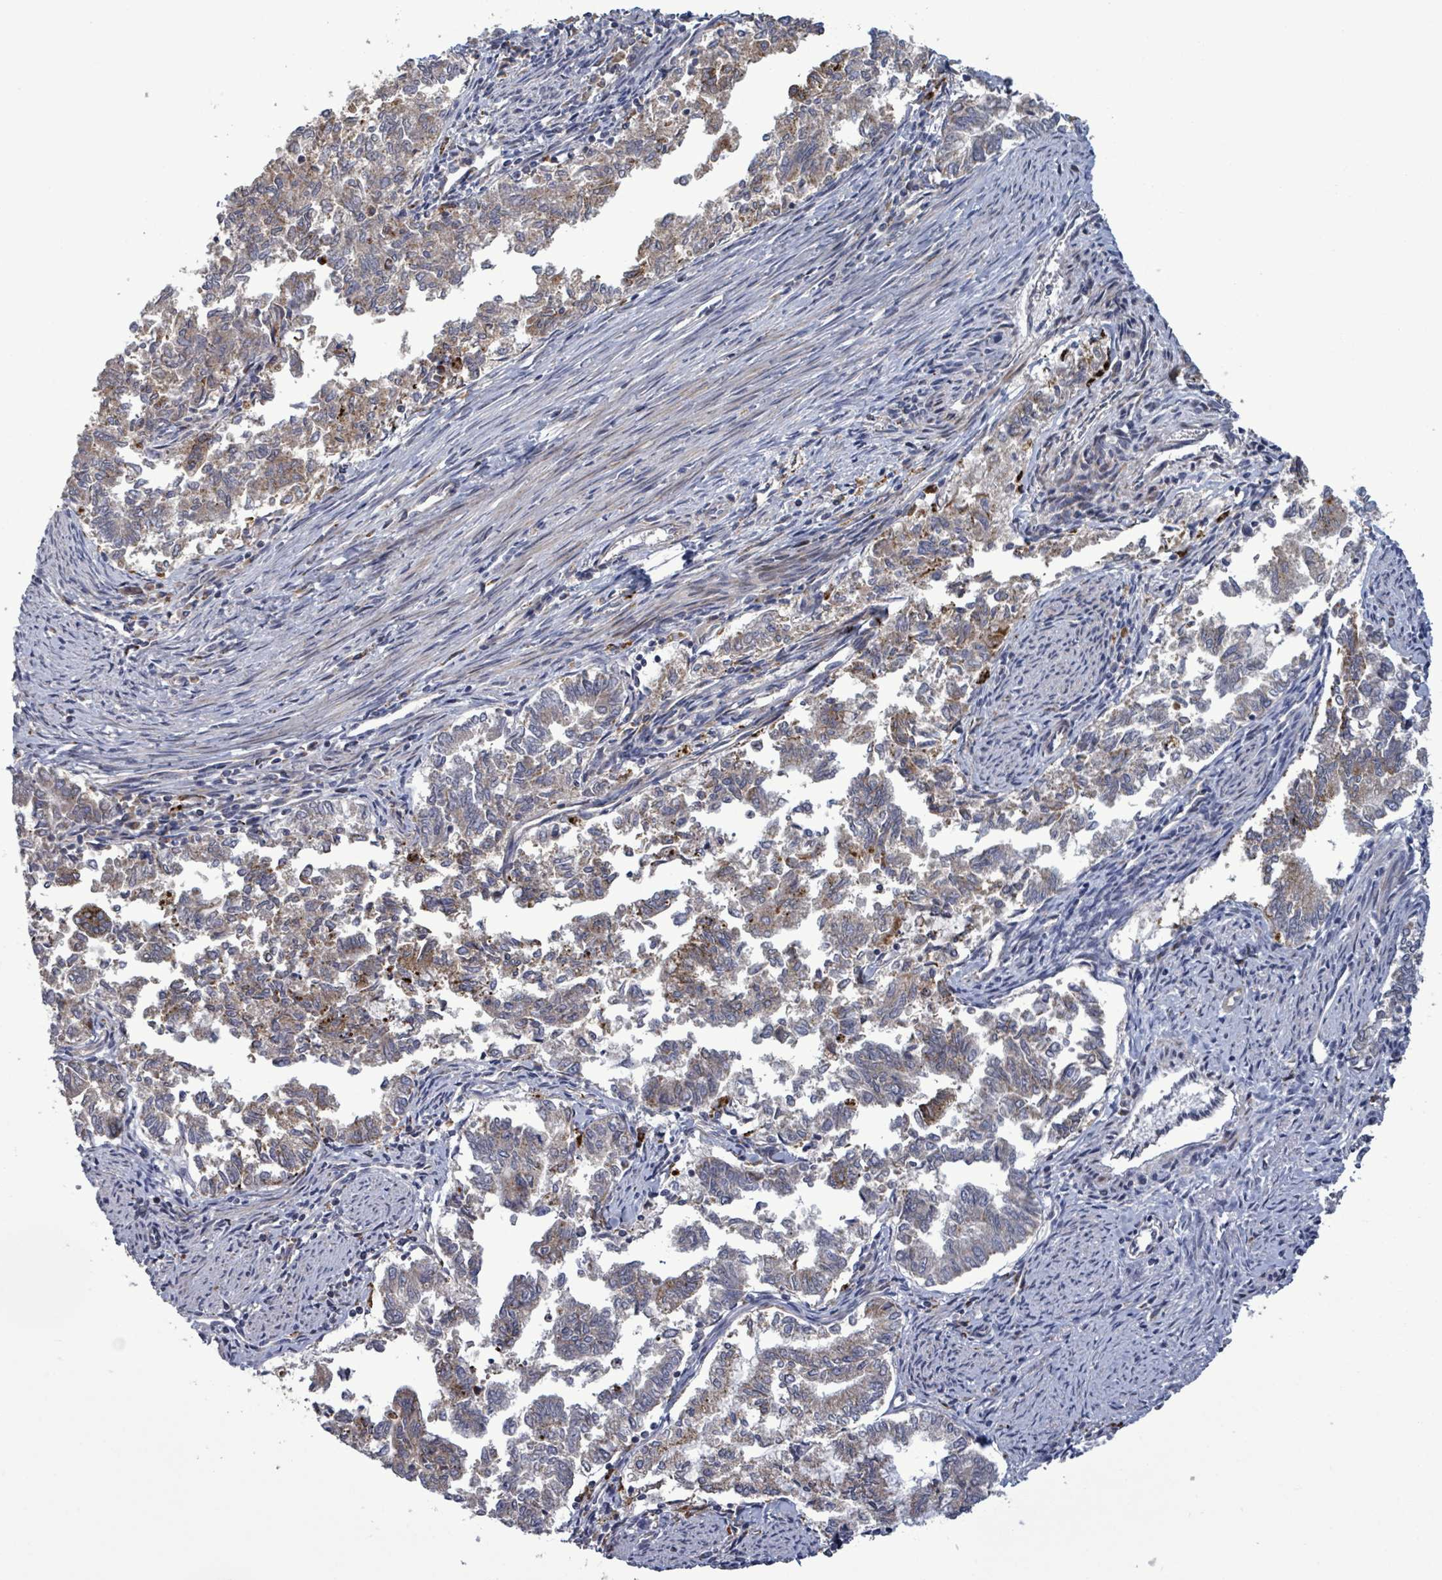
{"staining": {"intensity": "moderate", "quantity": "25%-75%", "location": "cytoplasmic/membranous"}, "tissue": "endometrial cancer", "cell_type": "Tumor cells", "image_type": "cancer", "snomed": [{"axis": "morphology", "description": "Adenocarcinoma, NOS"}, {"axis": "topography", "description": "Endometrium"}], "caption": "Immunohistochemistry (IHC) of endometrial adenocarcinoma displays medium levels of moderate cytoplasmic/membranous staining in about 25%-75% of tumor cells.", "gene": "DIPK2A", "patient": {"sex": "female", "age": 79}}